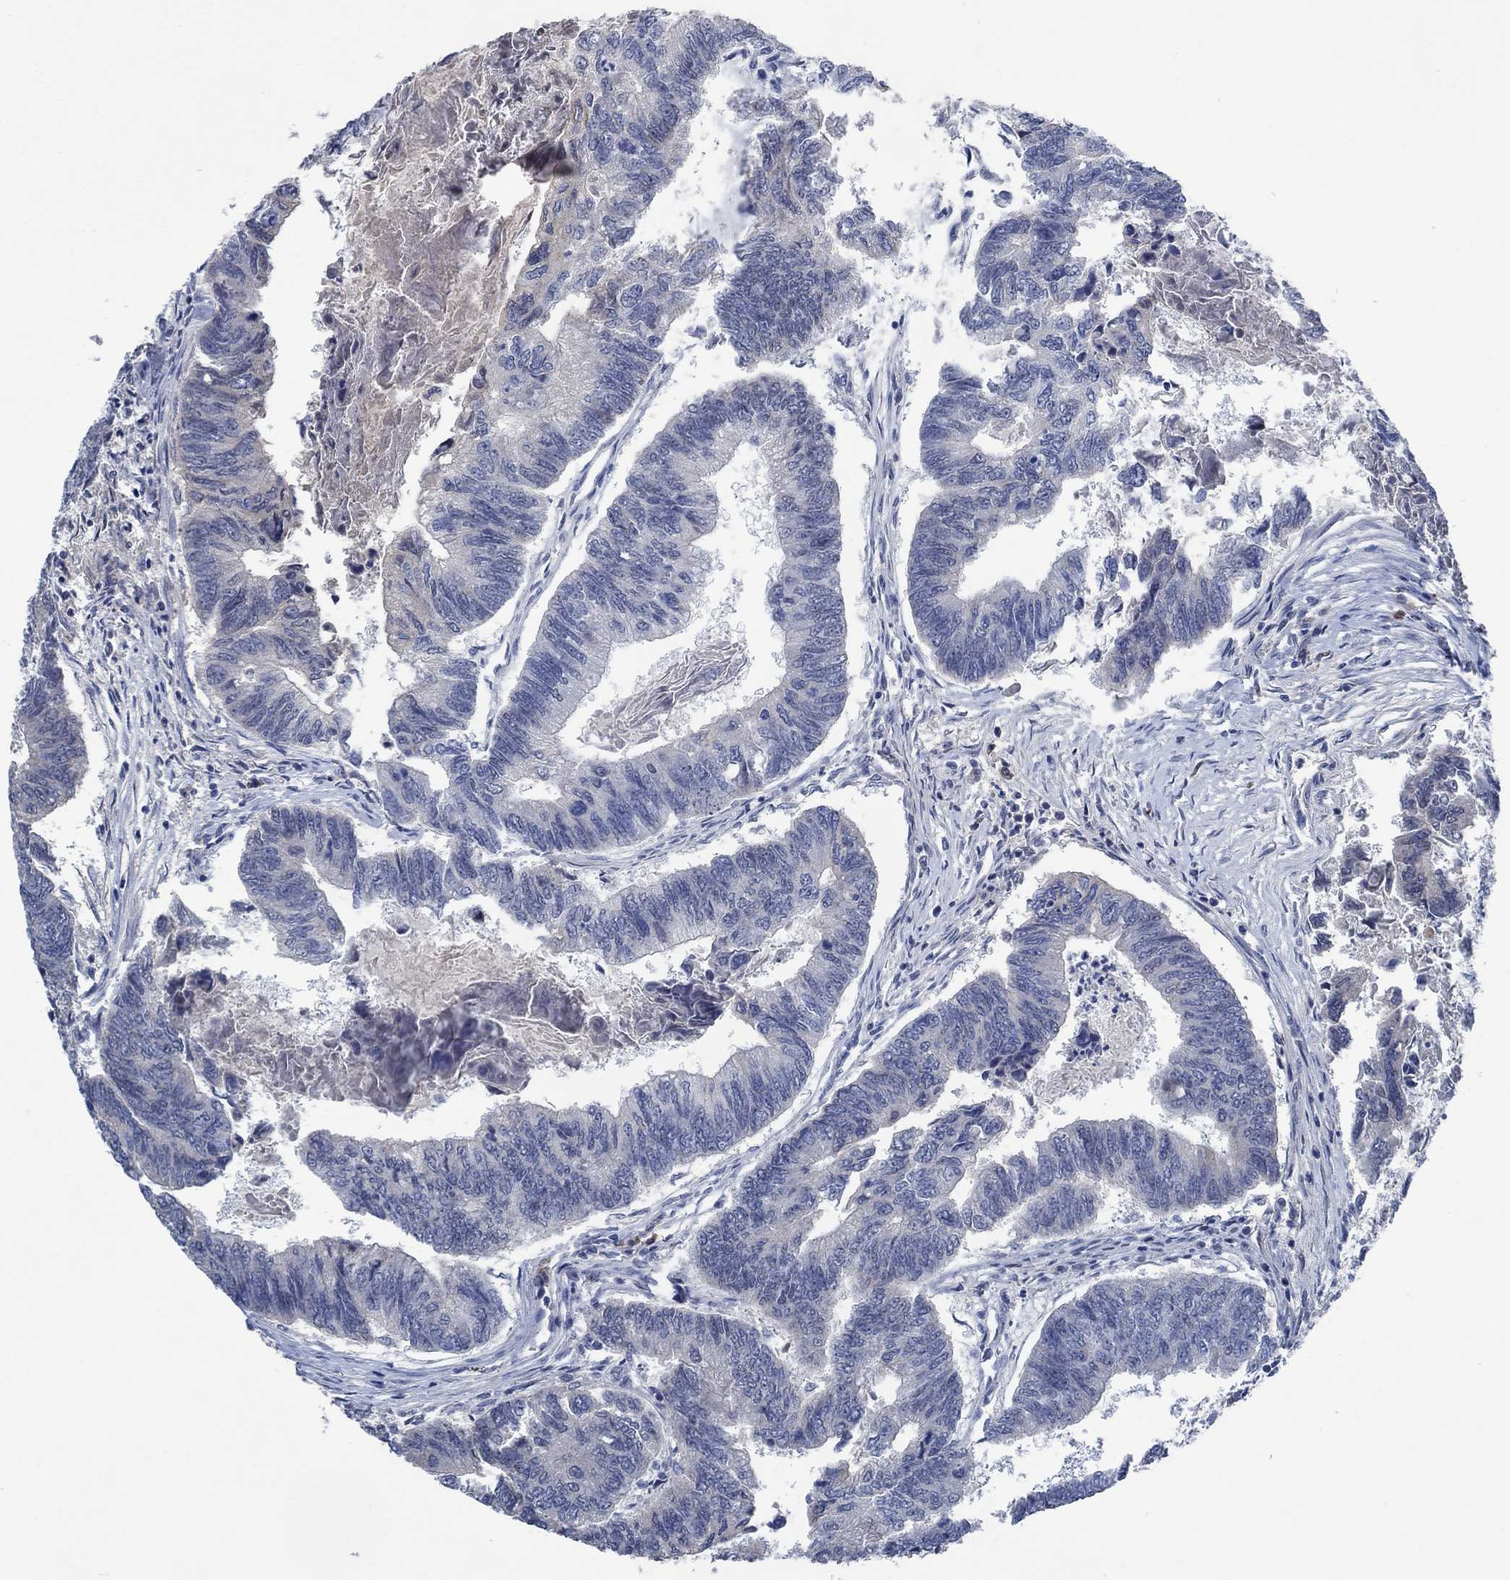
{"staining": {"intensity": "negative", "quantity": "none", "location": "none"}, "tissue": "colorectal cancer", "cell_type": "Tumor cells", "image_type": "cancer", "snomed": [{"axis": "morphology", "description": "Adenocarcinoma, NOS"}, {"axis": "topography", "description": "Colon"}], "caption": "Human colorectal adenocarcinoma stained for a protein using IHC reveals no positivity in tumor cells.", "gene": "OBSCN", "patient": {"sex": "female", "age": 65}}